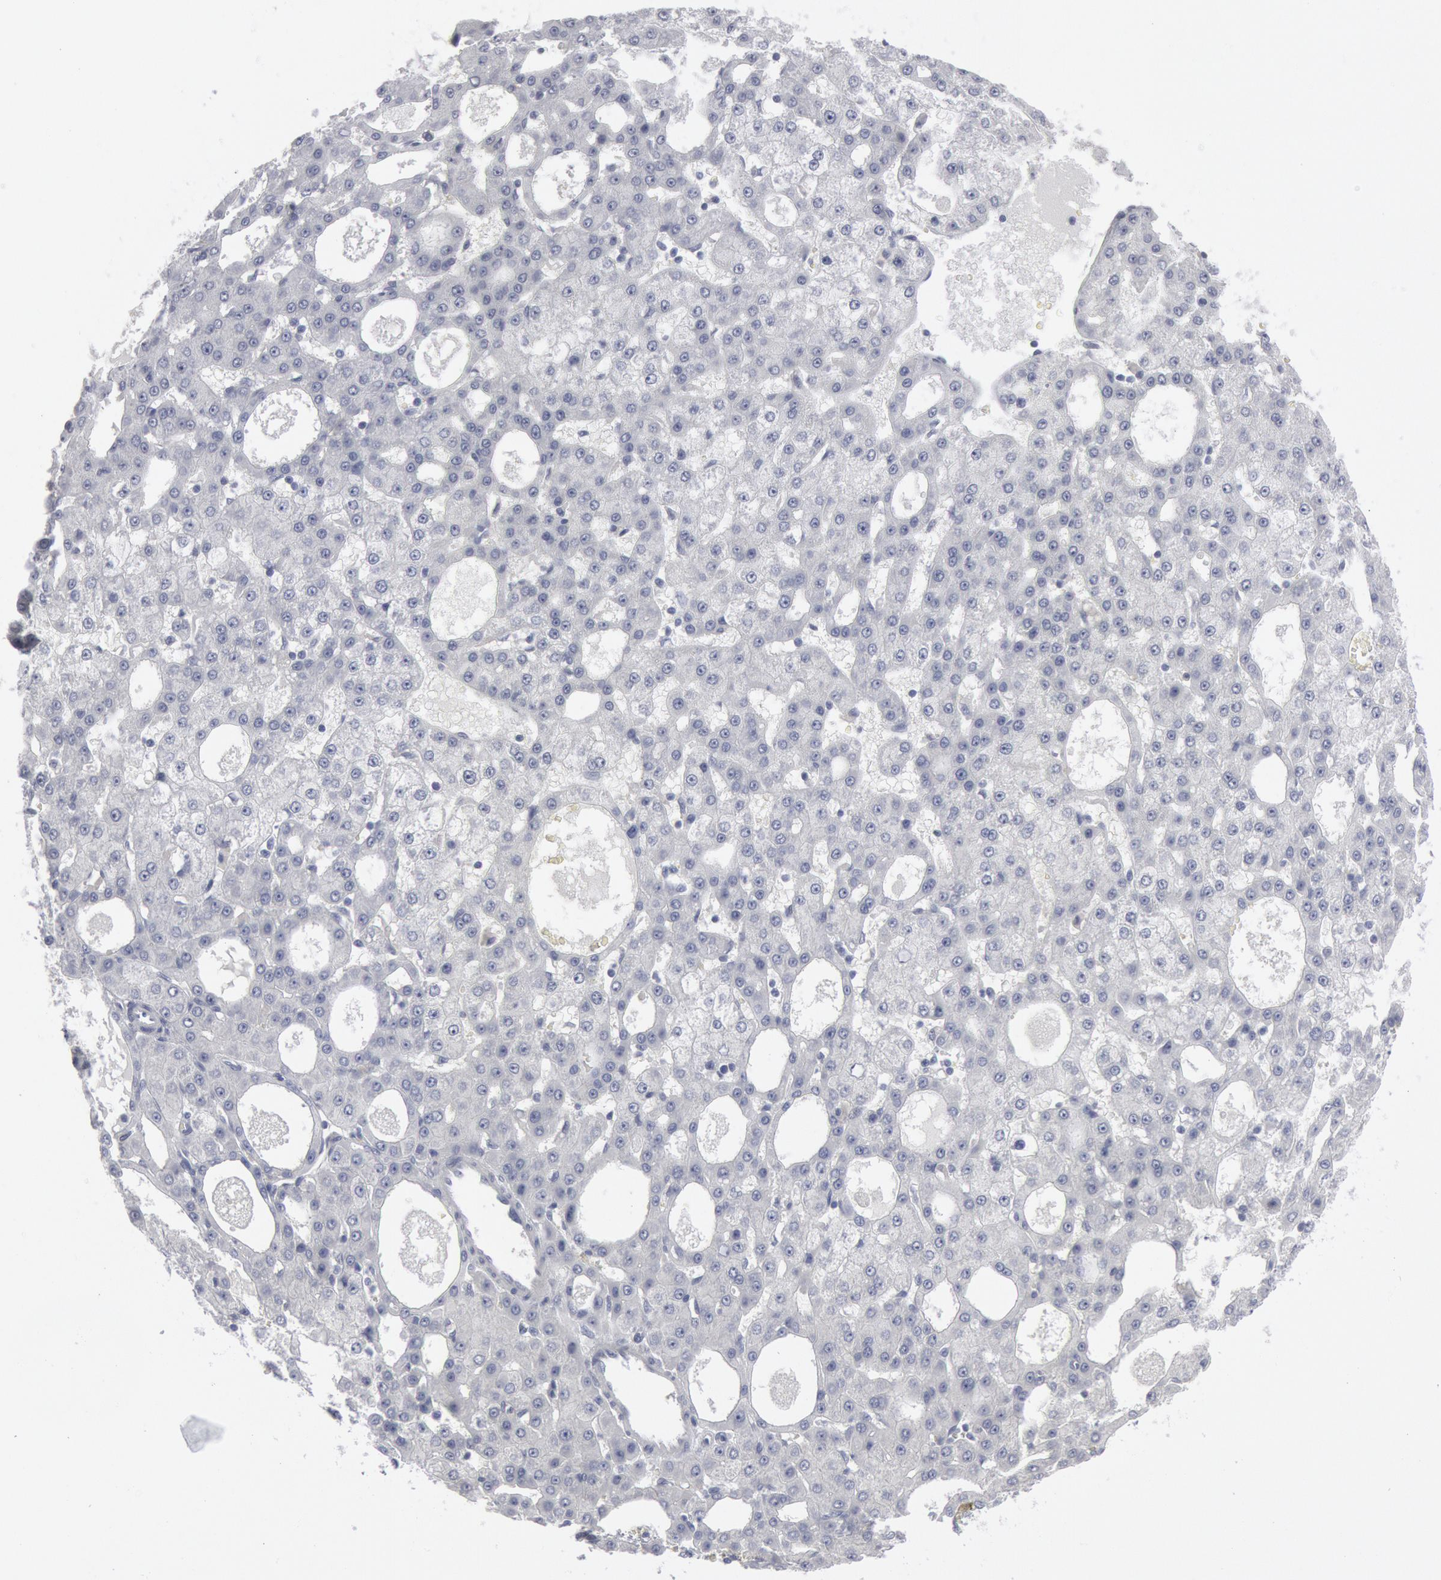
{"staining": {"intensity": "negative", "quantity": "none", "location": "none"}, "tissue": "liver cancer", "cell_type": "Tumor cells", "image_type": "cancer", "snomed": [{"axis": "morphology", "description": "Carcinoma, Hepatocellular, NOS"}, {"axis": "topography", "description": "Liver"}], "caption": "Immunohistochemistry of human liver cancer reveals no positivity in tumor cells. (DAB (3,3'-diaminobenzidine) IHC visualized using brightfield microscopy, high magnification).", "gene": "DMC1", "patient": {"sex": "male", "age": 47}}